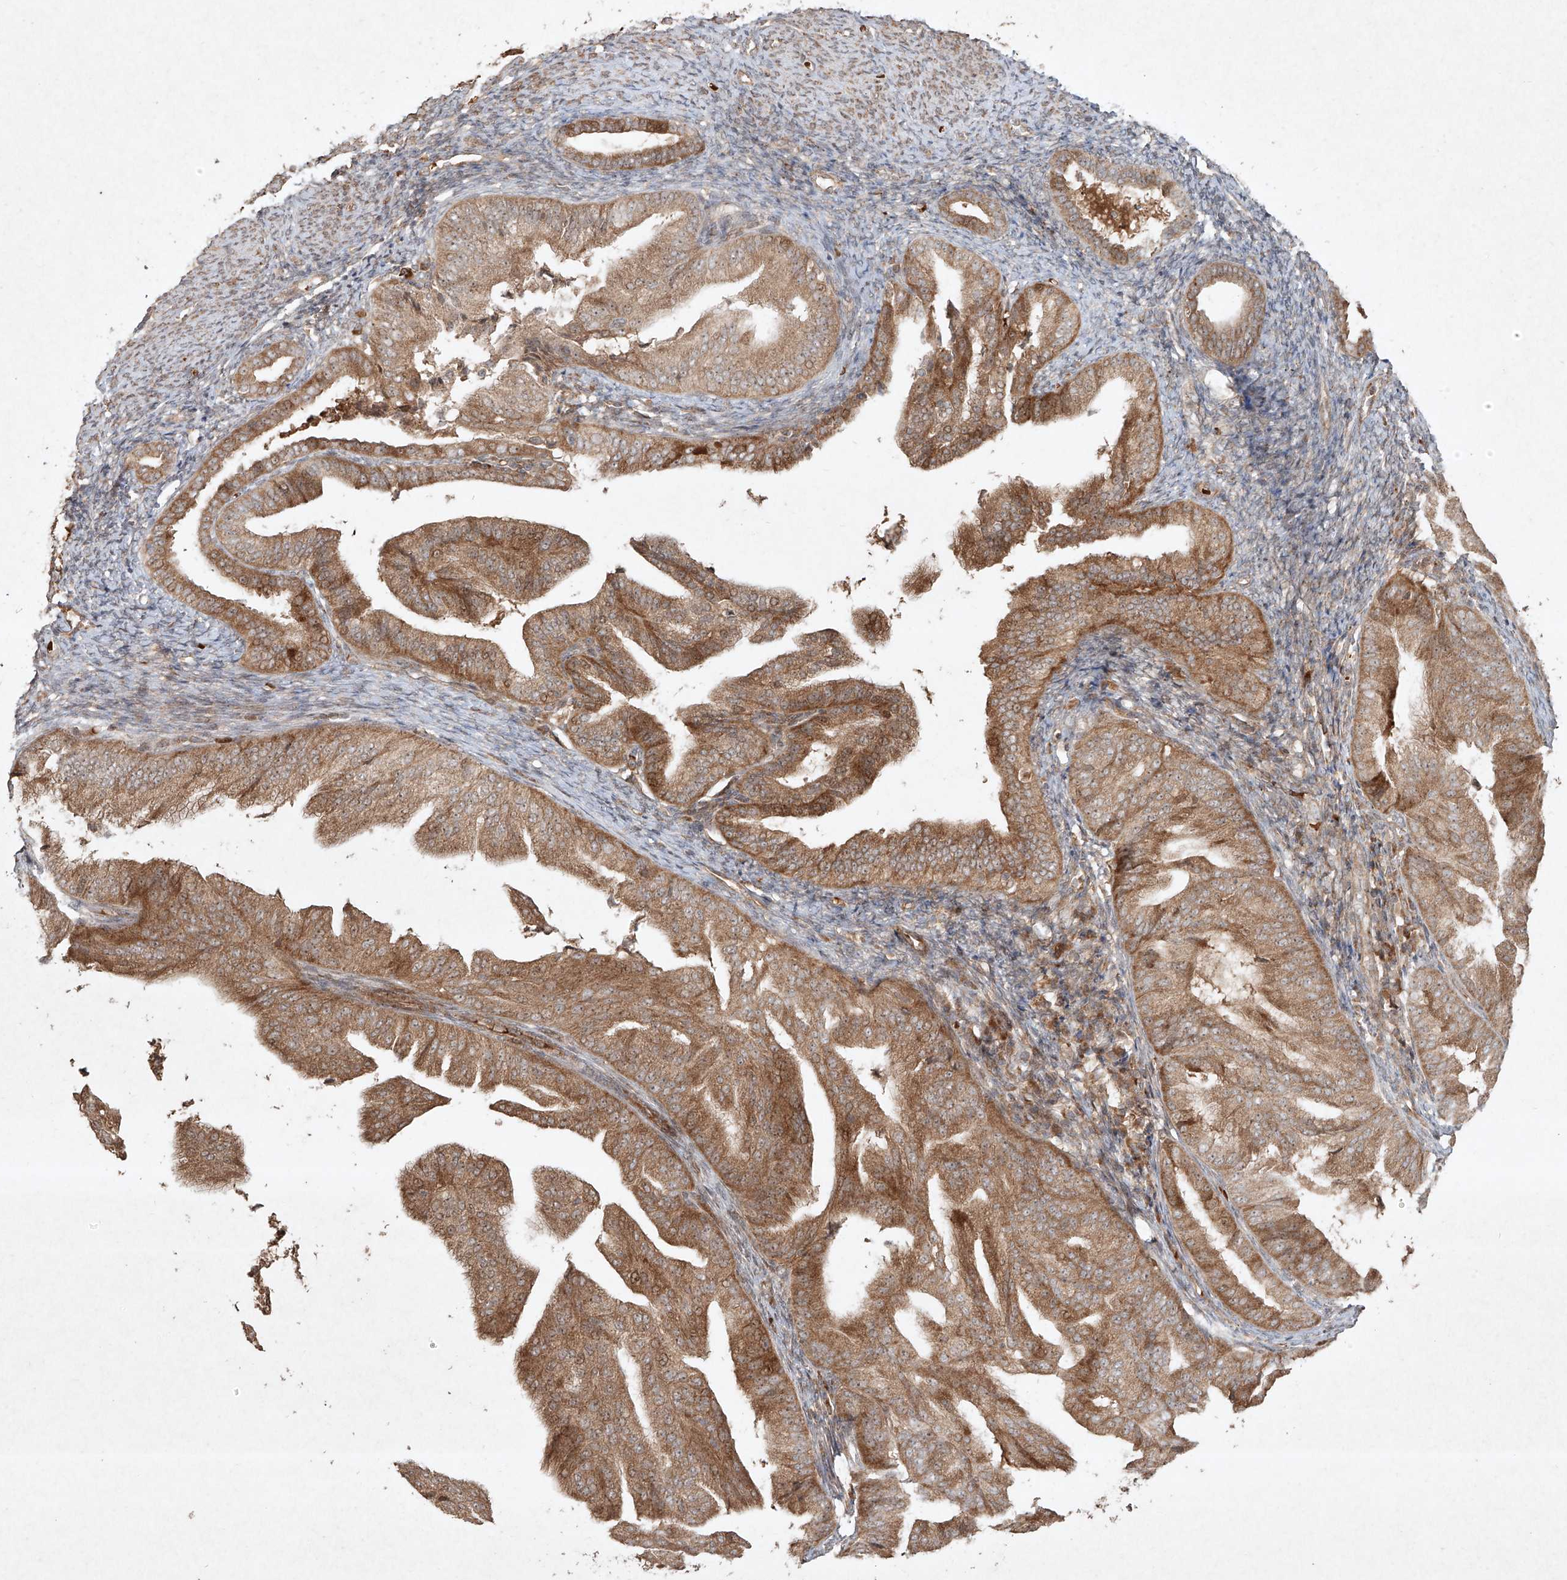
{"staining": {"intensity": "moderate", "quantity": ">75%", "location": "cytoplasmic/membranous"}, "tissue": "endometrial cancer", "cell_type": "Tumor cells", "image_type": "cancer", "snomed": [{"axis": "morphology", "description": "Adenocarcinoma, NOS"}, {"axis": "topography", "description": "Endometrium"}], "caption": "Human endometrial adenocarcinoma stained with a protein marker reveals moderate staining in tumor cells.", "gene": "CYYR1", "patient": {"sex": "female", "age": 58}}